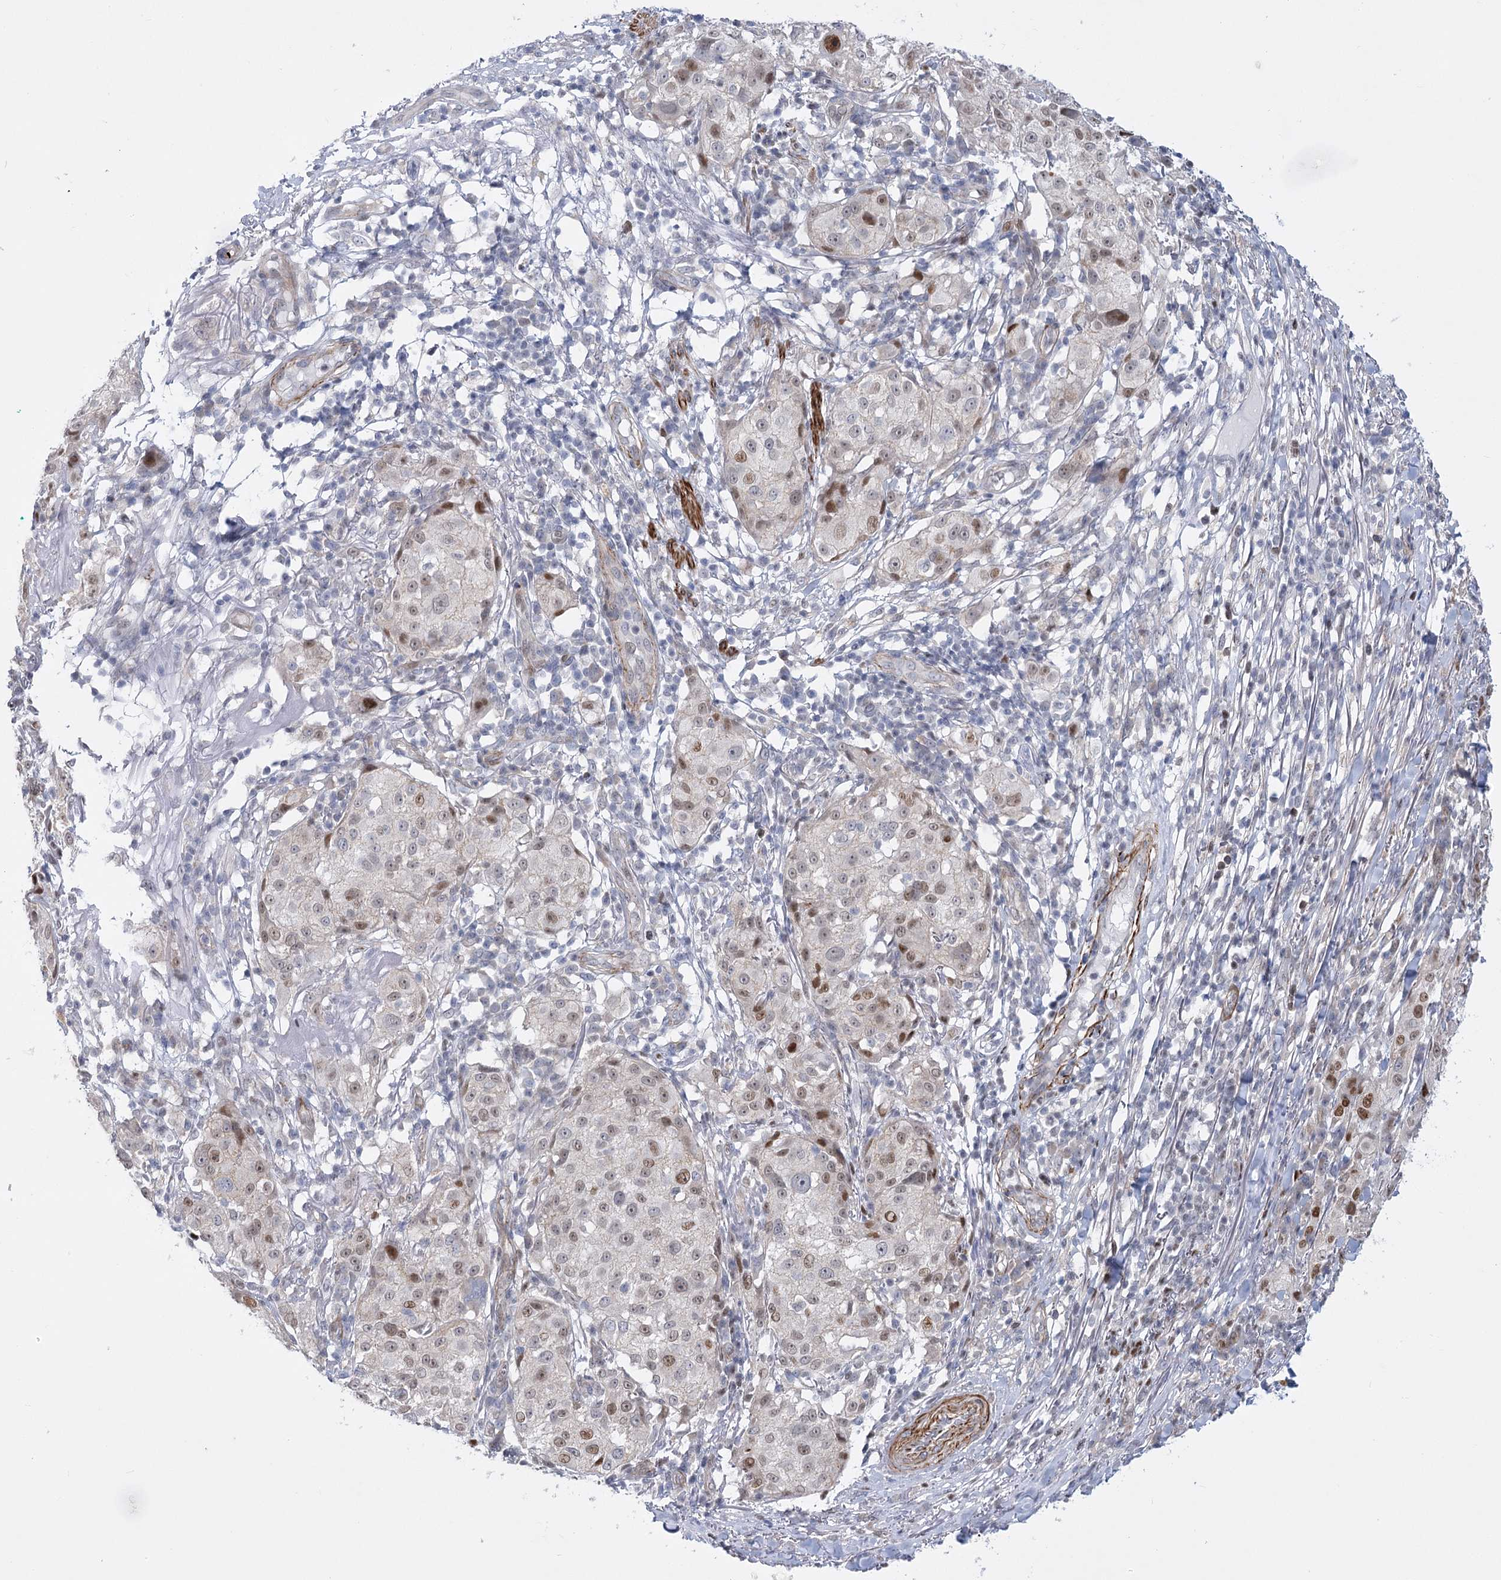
{"staining": {"intensity": "moderate", "quantity": "25%-75%", "location": "nuclear"}, "tissue": "melanoma", "cell_type": "Tumor cells", "image_type": "cancer", "snomed": [{"axis": "morphology", "description": "Necrosis, NOS"}, {"axis": "morphology", "description": "Malignant melanoma, NOS"}, {"axis": "topography", "description": "Skin"}], "caption": "A micrograph of malignant melanoma stained for a protein displays moderate nuclear brown staining in tumor cells. (IHC, brightfield microscopy, high magnification).", "gene": "ARSI", "patient": {"sex": "female", "age": 87}}